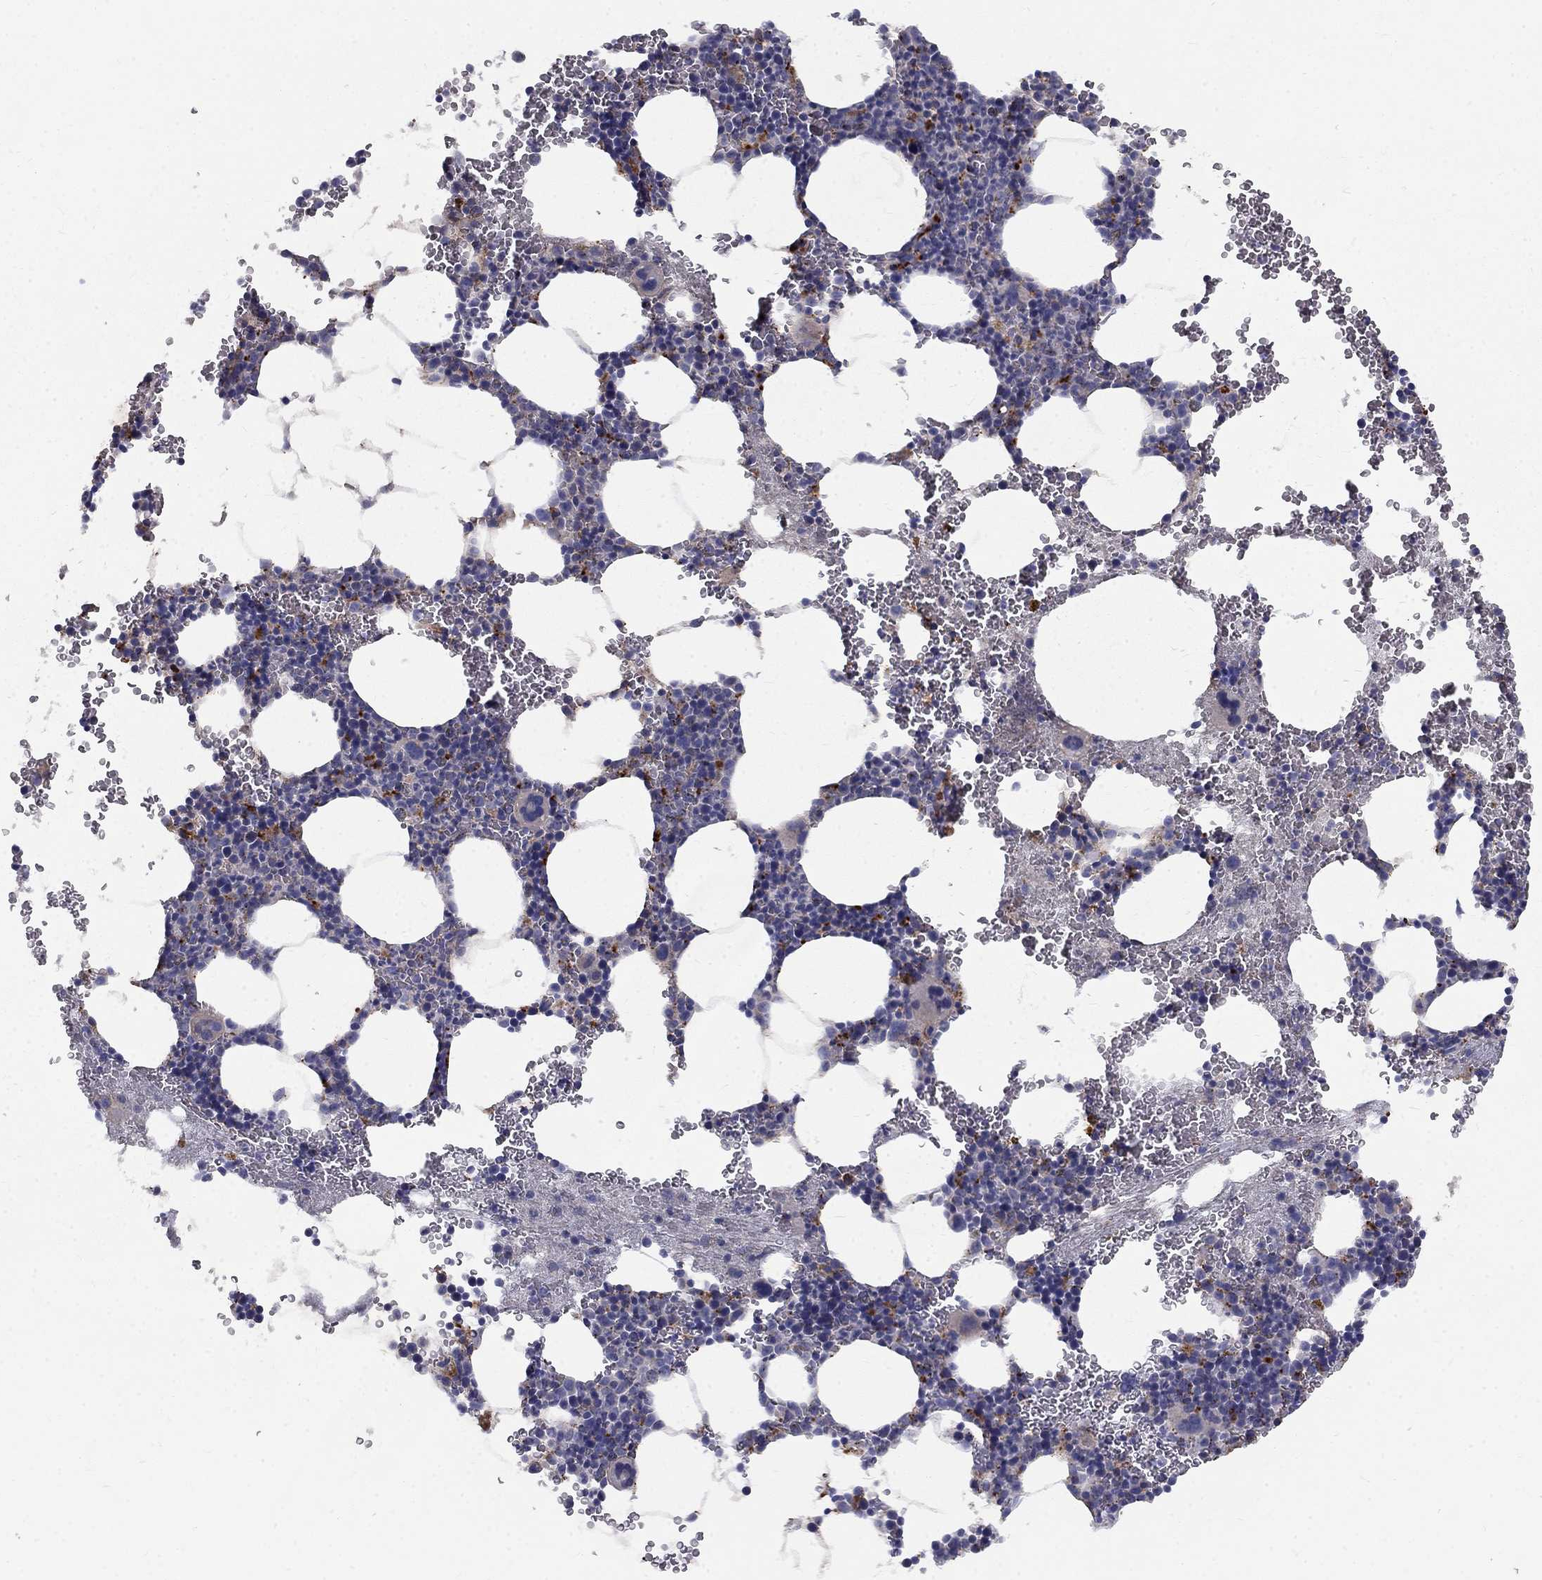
{"staining": {"intensity": "moderate", "quantity": "25%-75%", "location": "cytoplasmic/membranous"}, "tissue": "bone marrow", "cell_type": "Hematopoietic cells", "image_type": "normal", "snomed": [{"axis": "morphology", "description": "Normal tissue, NOS"}, {"axis": "topography", "description": "Bone marrow"}], "caption": "Hematopoietic cells display moderate cytoplasmic/membranous positivity in about 25%-75% of cells in normal bone marrow.", "gene": "EPDR1", "patient": {"sex": "male", "age": 50}}